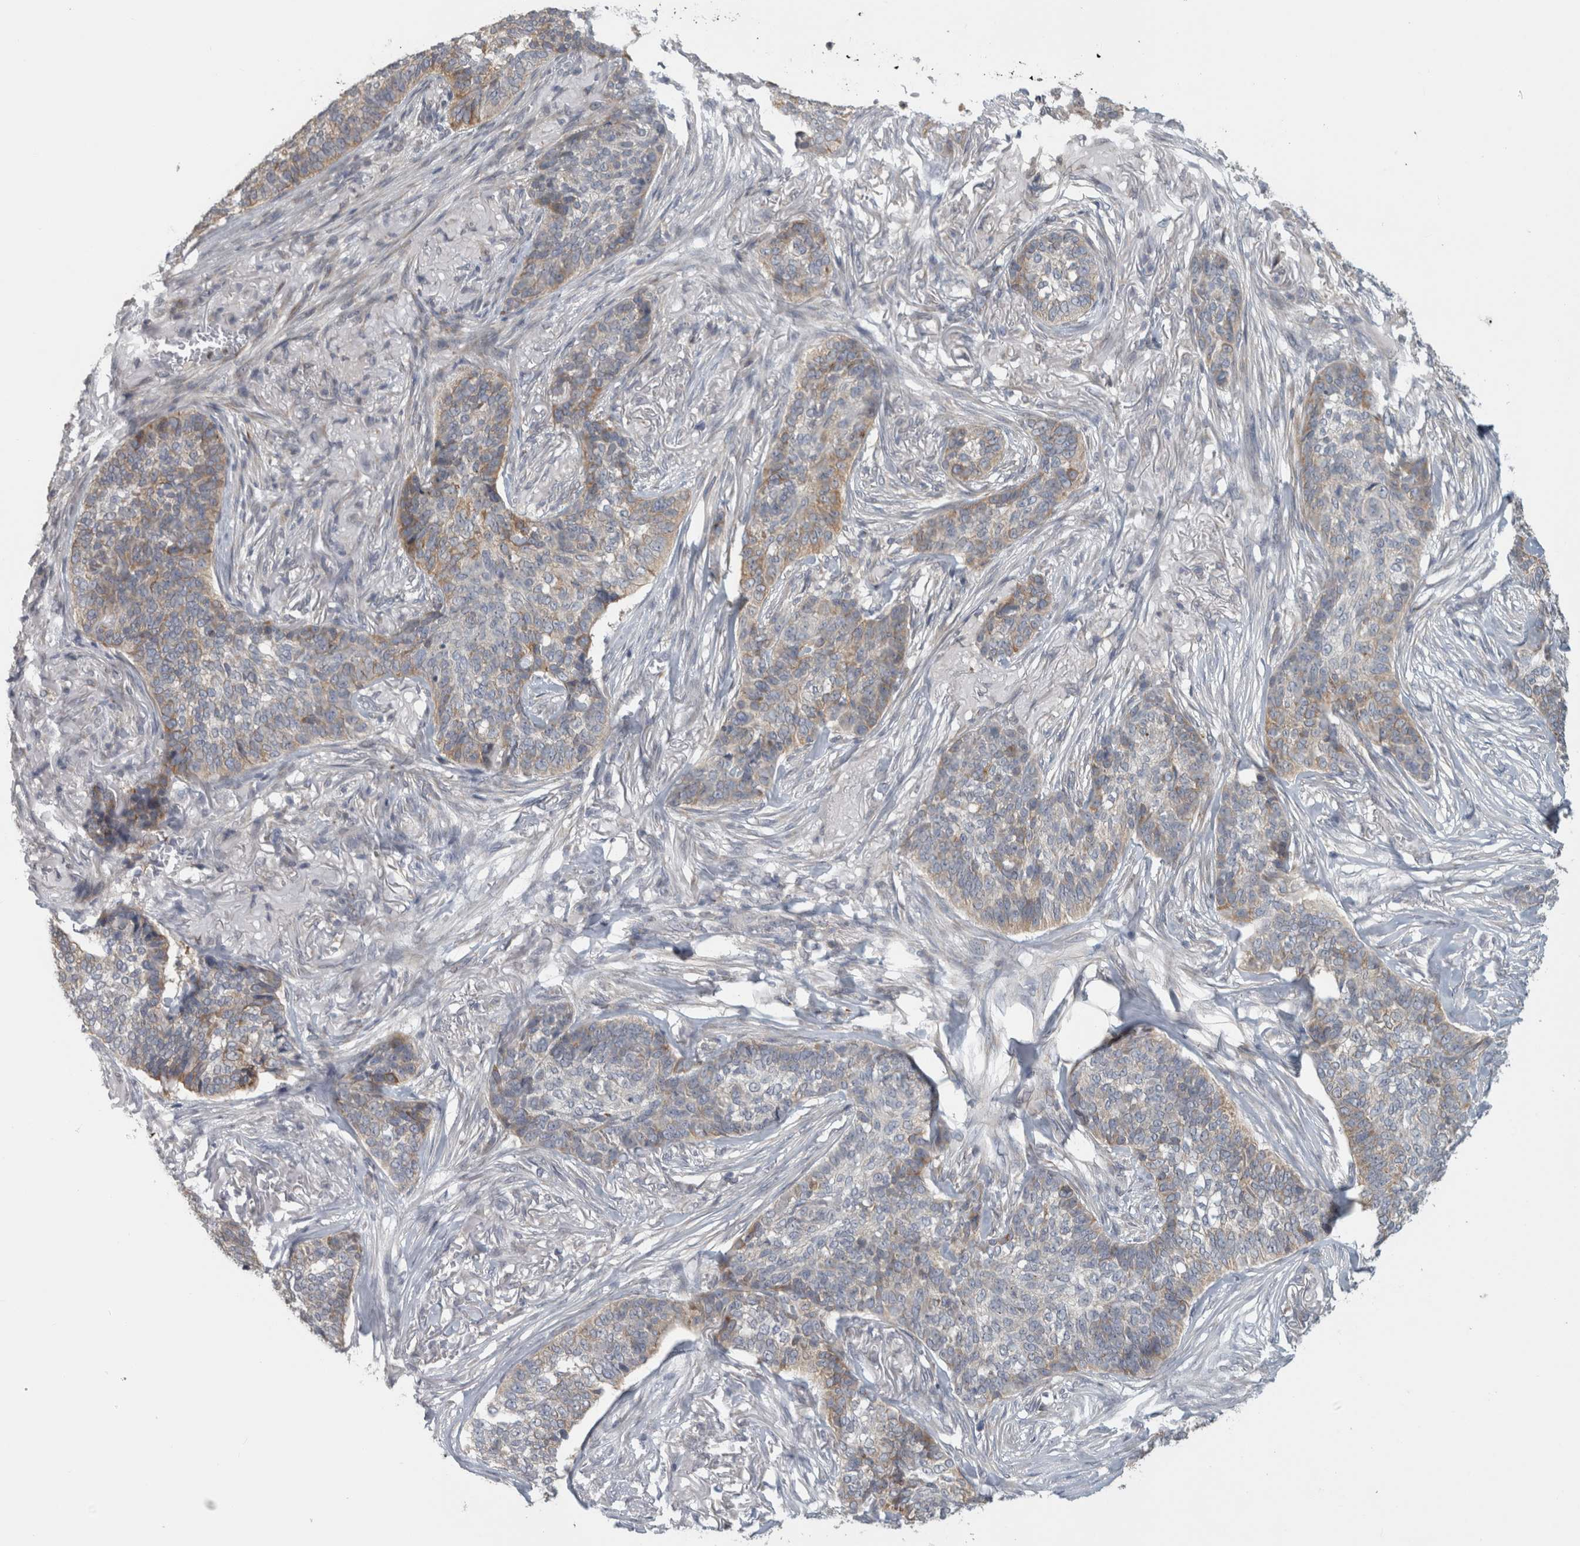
{"staining": {"intensity": "moderate", "quantity": "<25%", "location": "cytoplasmic/membranous"}, "tissue": "skin cancer", "cell_type": "Tumor cells", "image_type": "cancer", "snomed": [{"axis": "morphology", "description": "Basal cell carcinoma"}, {"axis": "topography", "description": "Skin"}], "caption": "Skin cancer stained with a protein marker exhibits moderate staining in tumor cells.", "gene": "RAB18", "patient": {"sex": "male", "age": 85}}